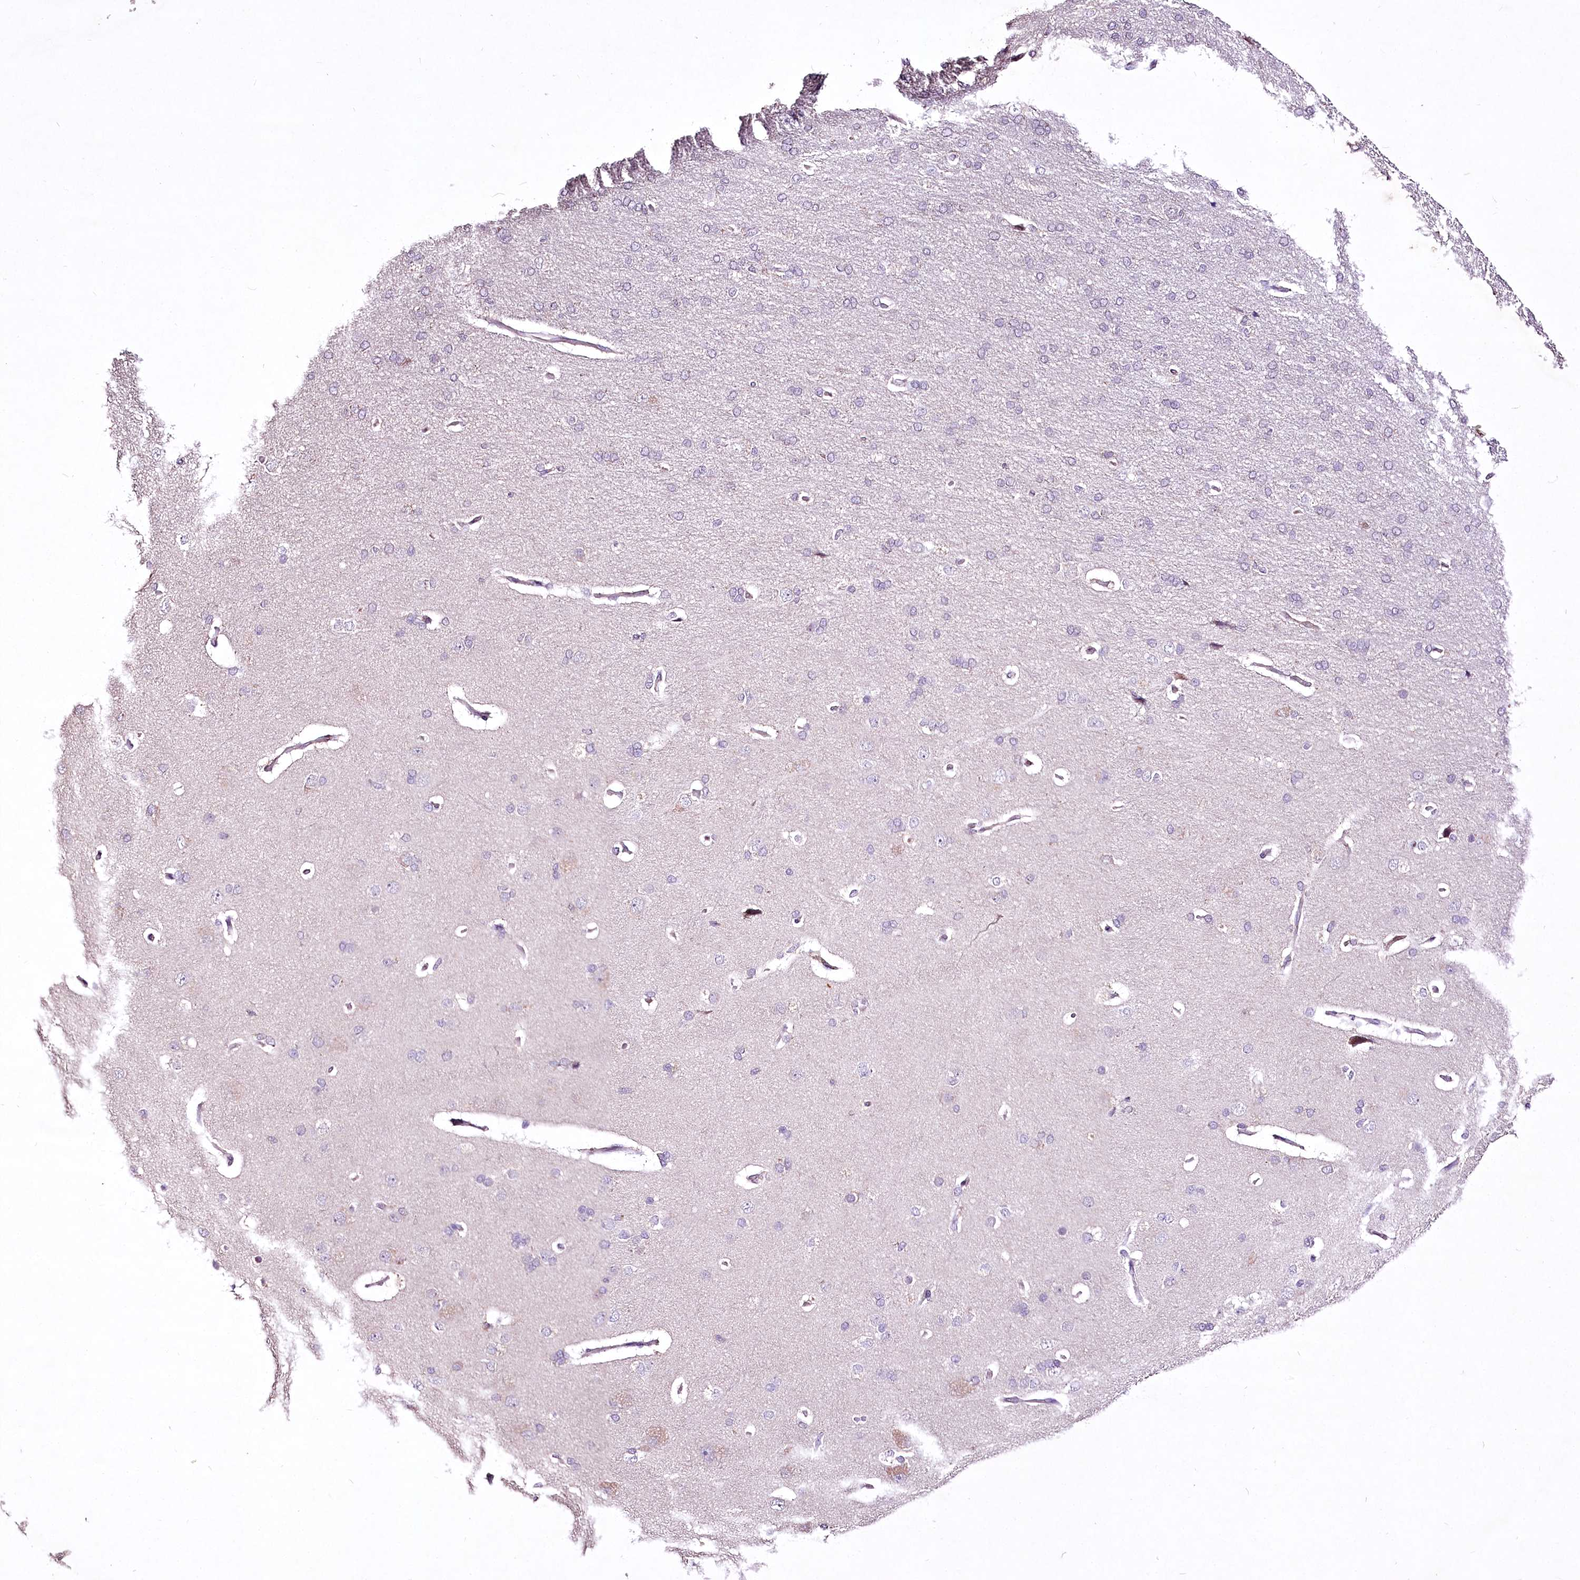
{"staining": {"intensity": "weak", "quantity": "25%-75%", "location": "cytoplasmic/membranous"}, "tissue": "cerebral cortex", "cell_type": "Endothelial cells", "image_type": "normal", "snomed": [{"axis": "morphology", "description": "Normal tissue, NOS"}, {"axis": "topography", "description": "Cerebral cortex"}], "caption": "Endothelial cells demonstrate low levels of weak cytoplasmic/membranous expression in approximately 25%-75% of cells in normal cerebral cortex. The staining was performed using DAB to visualize the protein expression in brown, while the nuclei were stained in blue with hematoxylin (Magnification: 20x).", "gene": "ENPP1", "patient": {"sex": "male", "age": 62}}